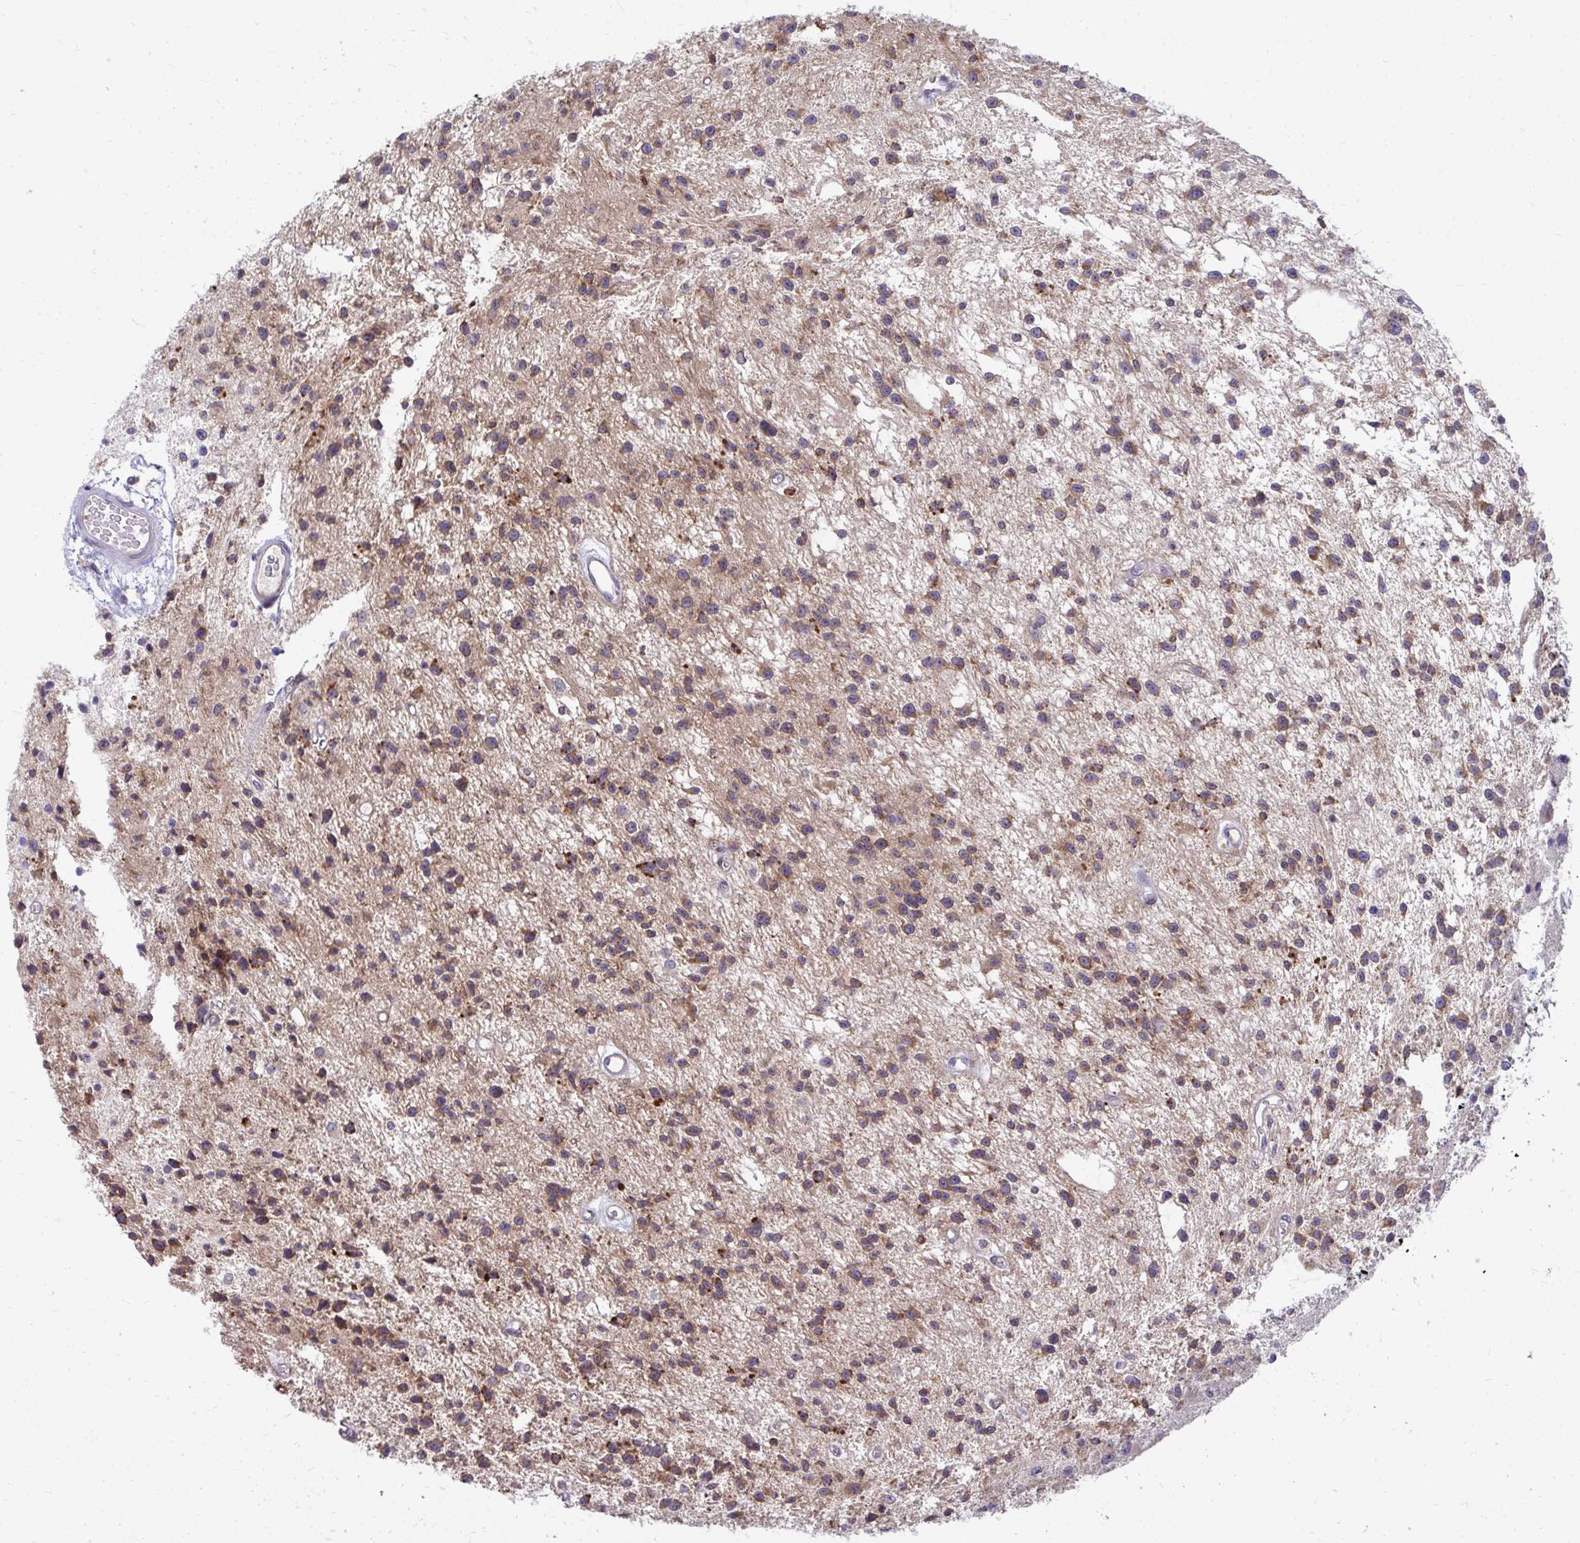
{"staining": {"intensity": "weak", "quantity": ">75%", "location": "cytoplasmic/membranous"}, "tissue": "glioma", "cell_type": "Tumor cells", "image_type": "cancer", "snomed": [{"axis": "morphology", "description": "Glioma, malignant, Low grade"}, {"axis": "topography", "description": "Brain"}], "caption": "Human glioma stained with a protein marker exhibits weak staining in tumor cells.", "gene": "ASAP1", "patient": {"sex": "male", "age": 43}}